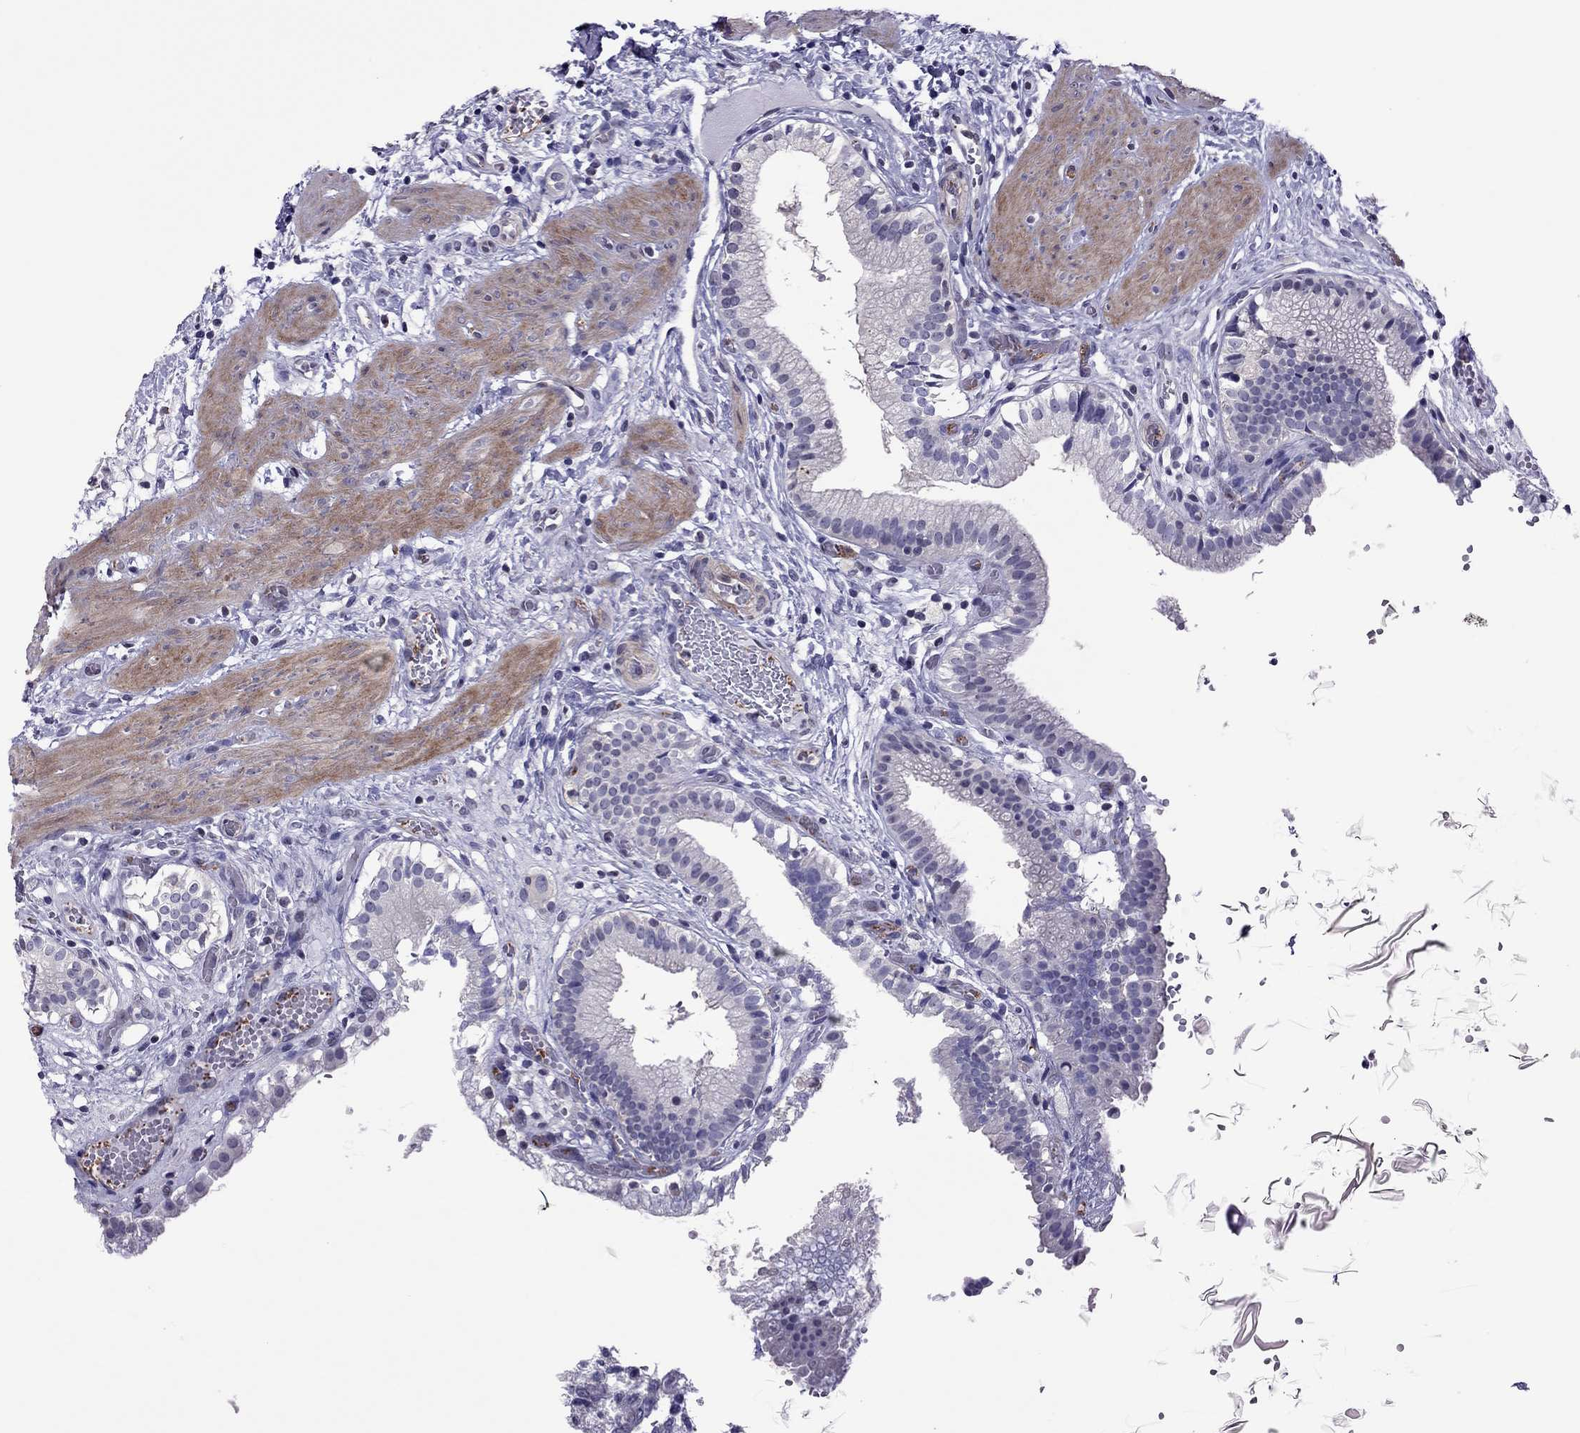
{"staining": {"intensity": "negative", "quantity": "none", "location": "none"}, "tissue": "gallbladder", "cell_type": "Glandular cells", "image_type": "normal", "snomed": [{"axis": "morphology", "description": "Normal tissue, NOS"}, {"axis": "topography", "description": "Gallbladder"}], "caption": "Immunohistochemical staining of unremarkable human gallbladder displays no significant staining in glandular cells.", "gene": "SLC16A8", "patient": {"sex": "female", "age": 24}}